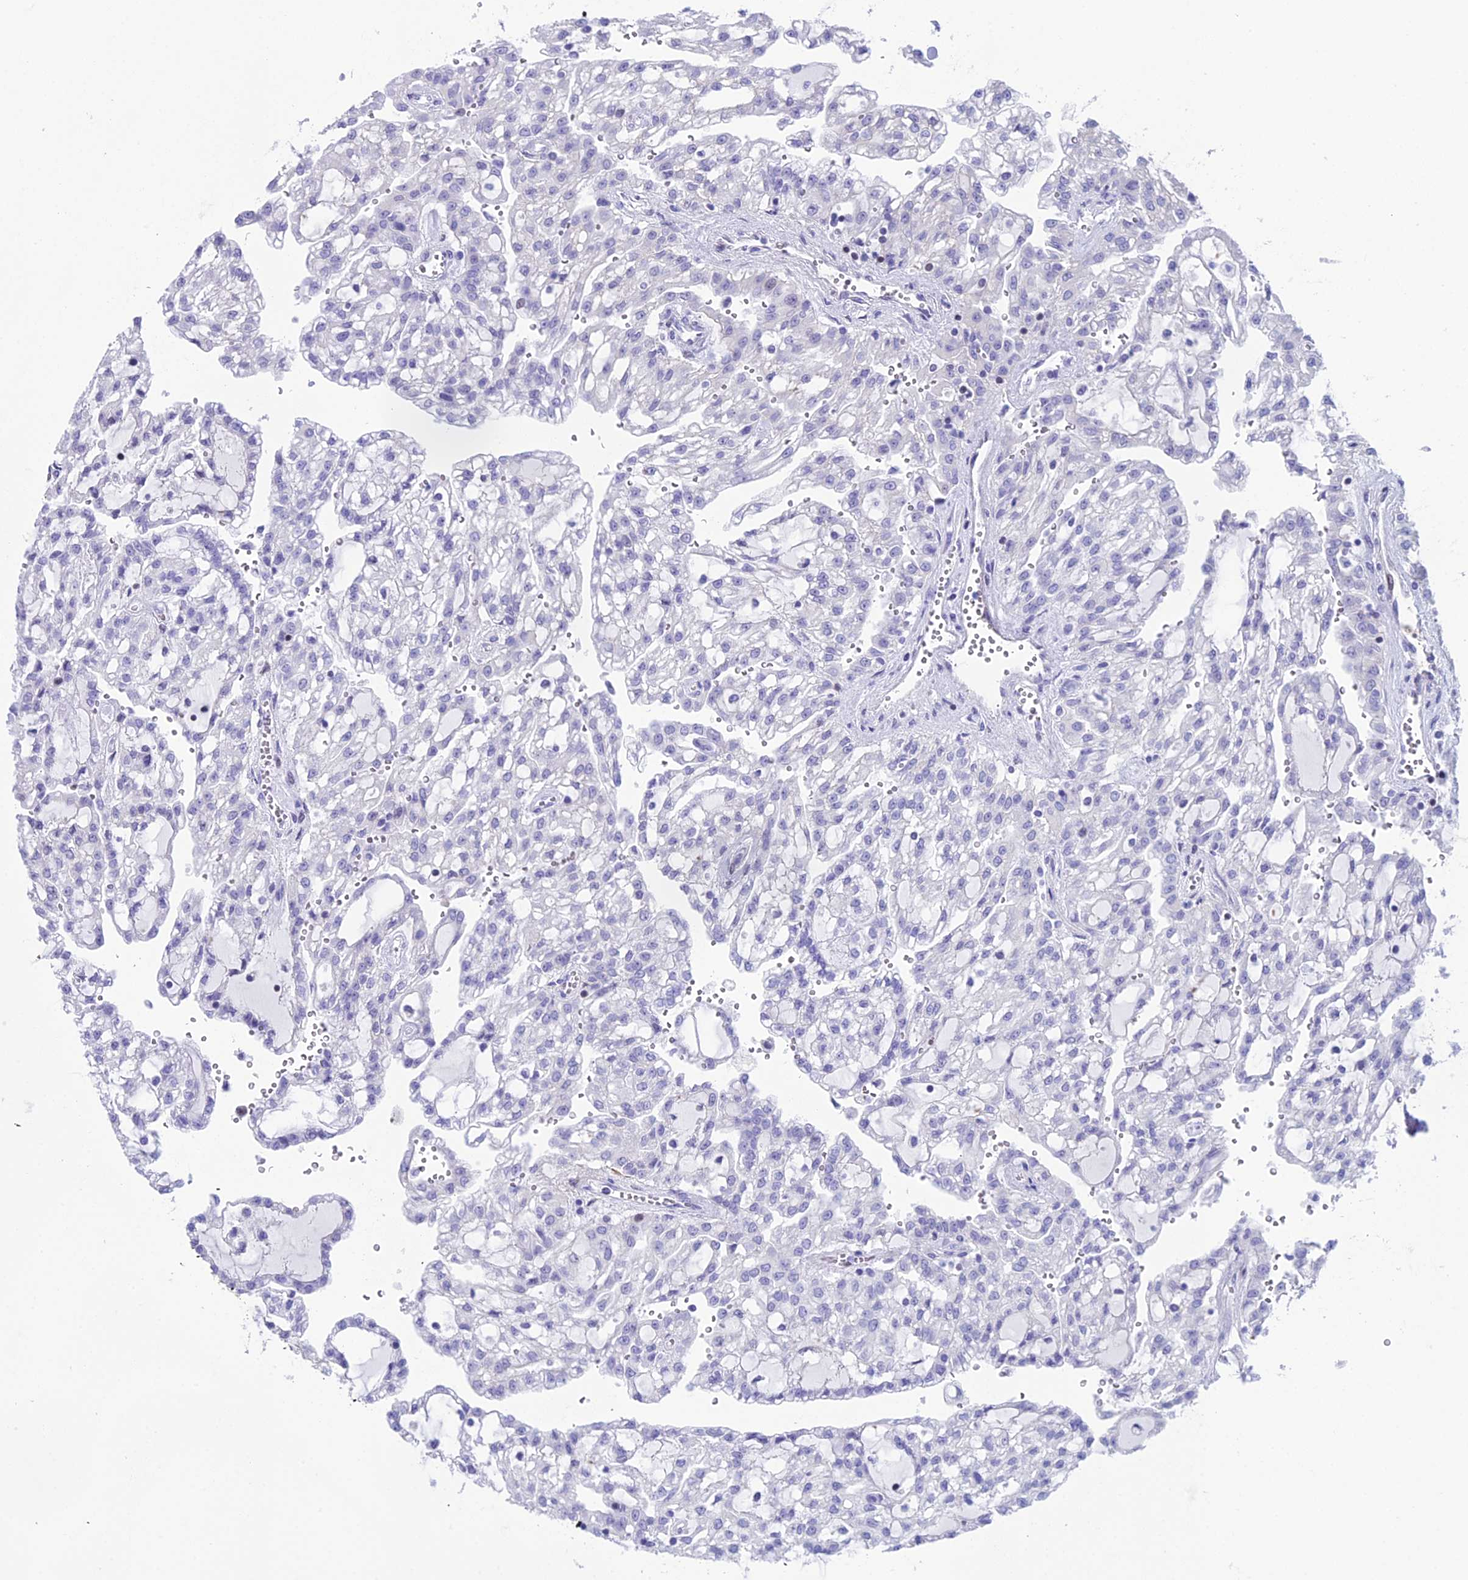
{"staining": {"intensity": "negative", "quantity": "none", "location": "none"}, "tissue": "renal cancer", "cell_type": "Tumor cells", "image_type": "cancer", "snomed": [{"axis": "morphology", "description": "Adenocarcinoma, NOS"}, {"axis": "topography", "description": "Kidney"}], "caption": "This is a micrograph of IHC staining of renal adenocarcinoma, which shows no positivity in tumor cells.", "gene": "CC2D2A", "patient": {"sex": "male", "age": 63}}